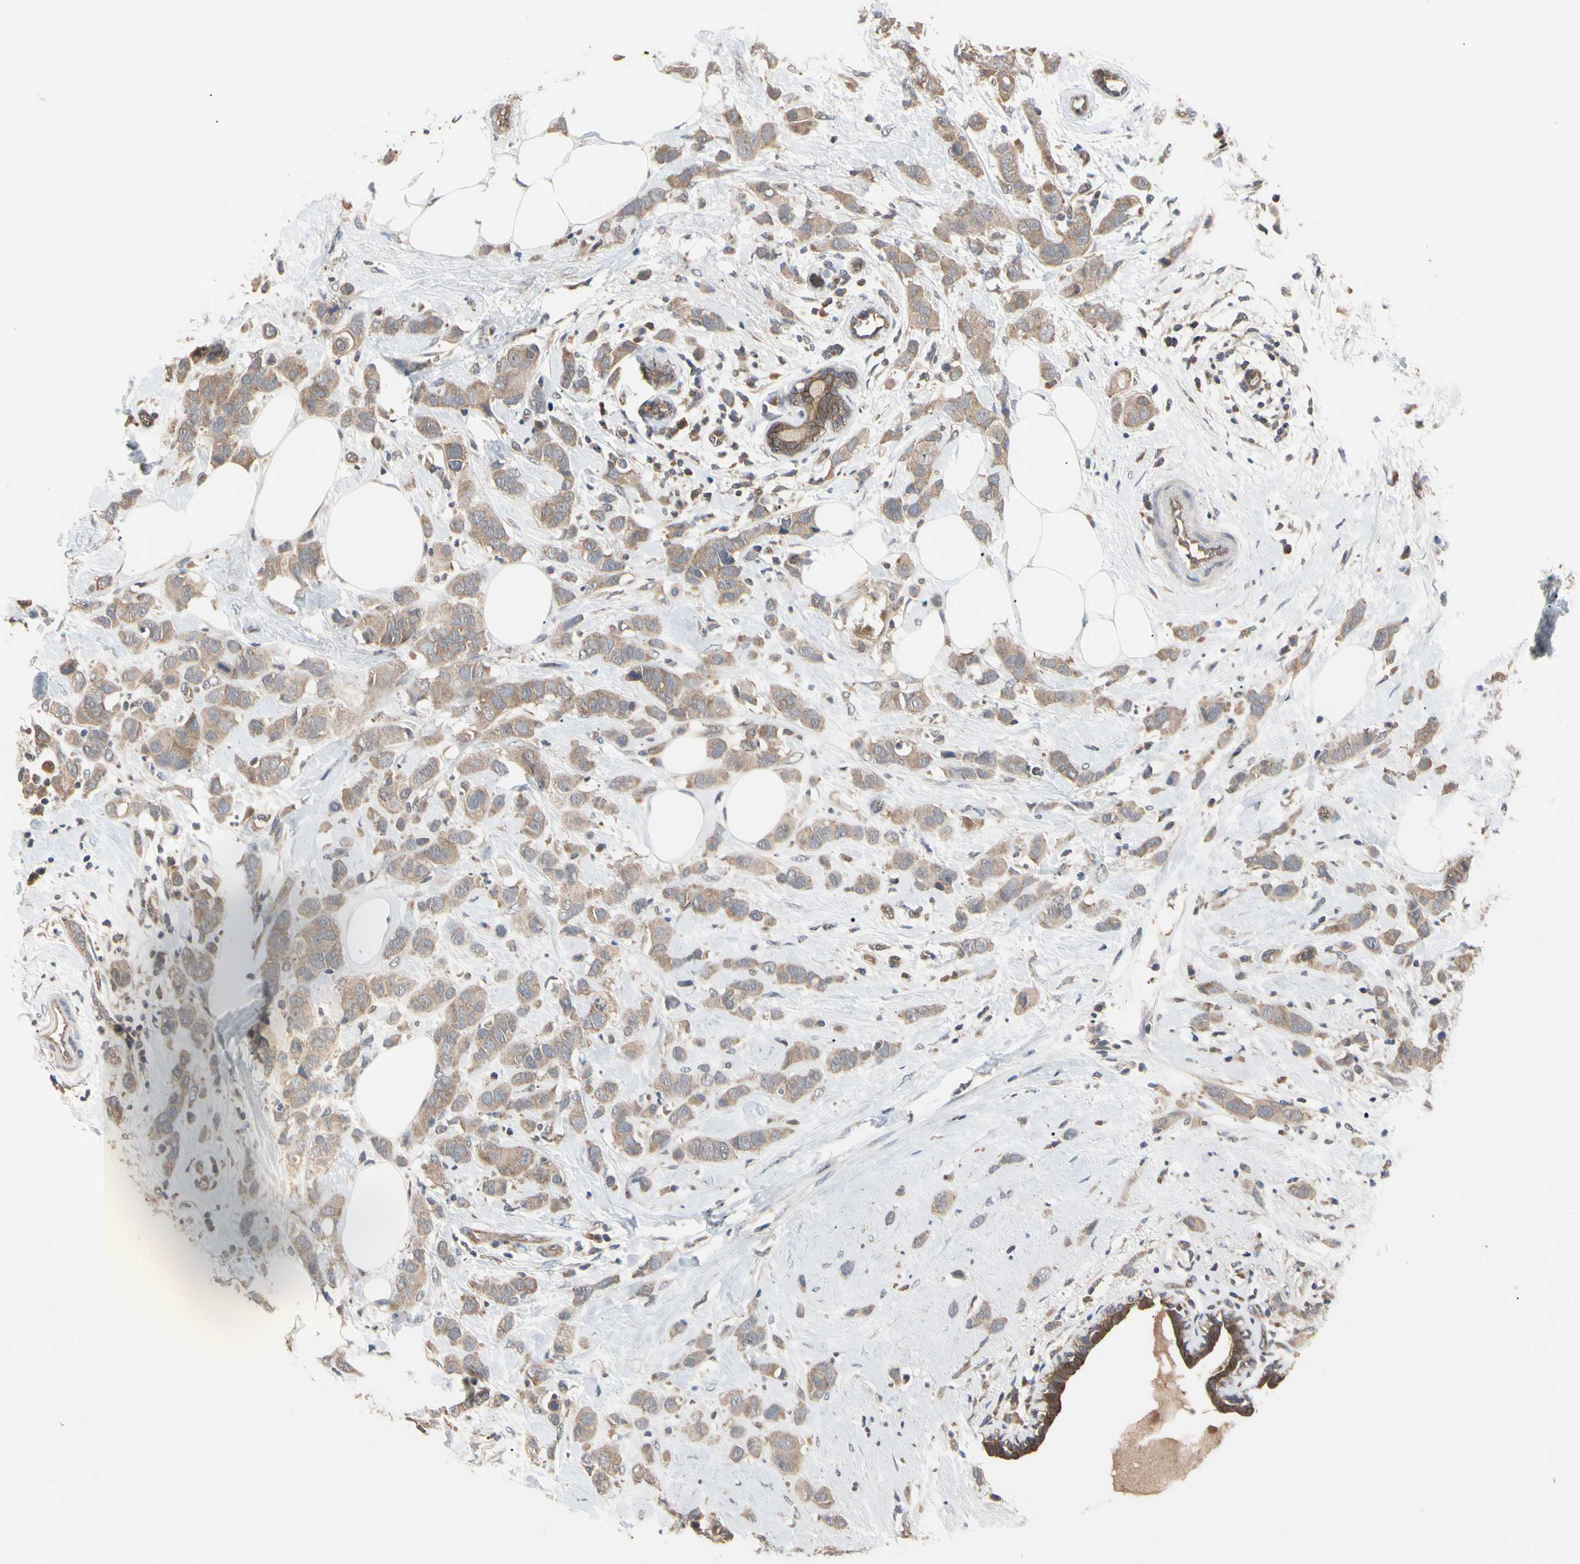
{"staining": {"intensity": "moderate", "quantity": ">75%", "location": "cytoplasmic/membranous"}, "tissue": "breast cancer", "cell_type": "Tumor cells", "image_type": "cancer", "snomed": [{"axis": "morphology", "description": "Normal tissue, NOS"}, {"axis": "morphology", "description": "Duct carcinoma"}, {"axis": "topography", "description": "Breast"}], "caption": "Protein staining of breast intraductal carcinoma tissue shows moderate cytoplasmic/membranous staining in approximately >75% of tumor cells. Using DAB (brown) and hematoxylin (blue) stains, captured at high magnification using brightfield microscopy.", "gene": "DPP8", "patient": {"sex": "female", "age": 50}}